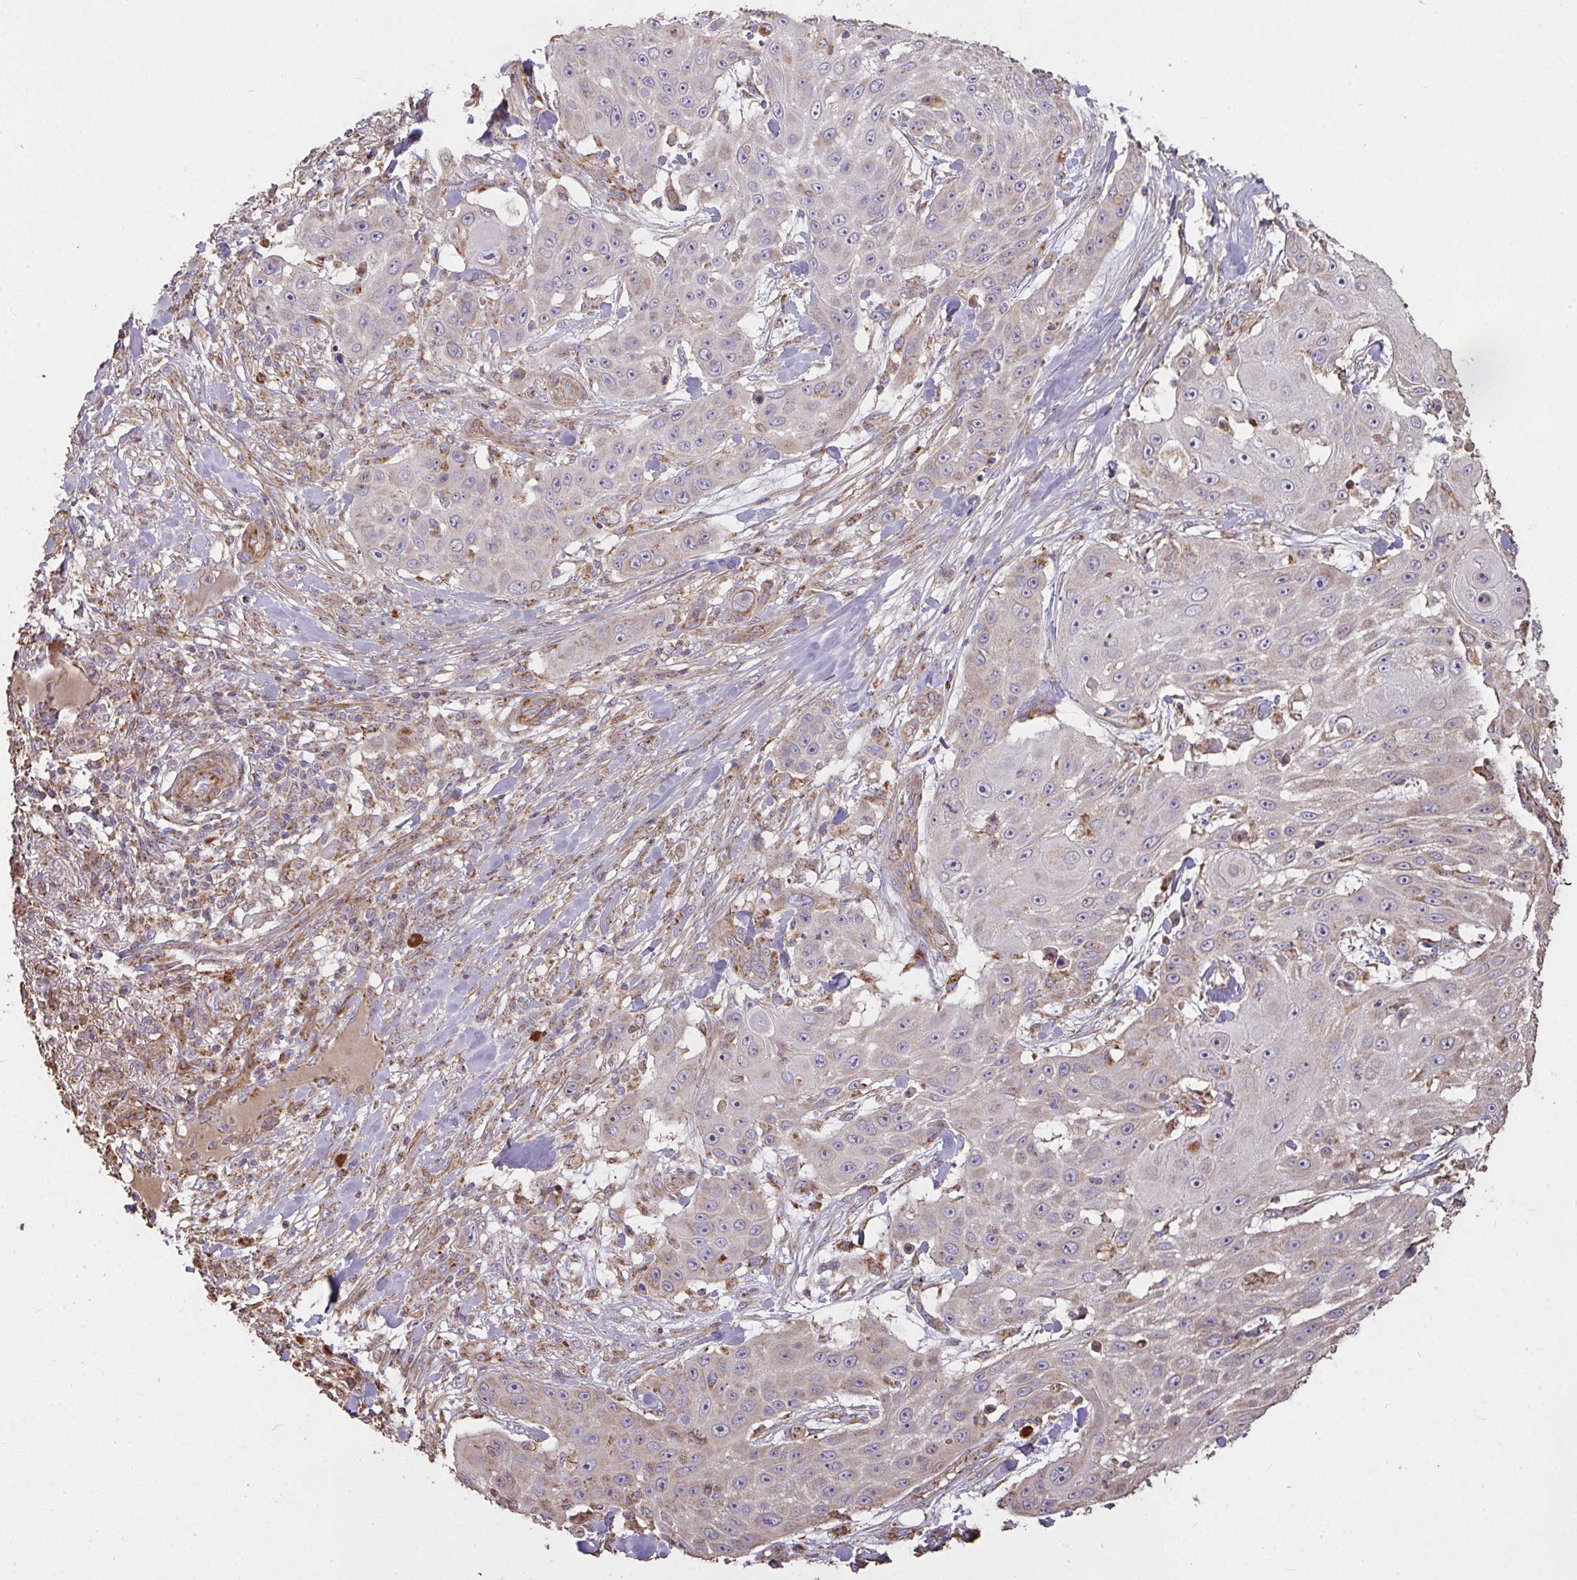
{"staining": {"intensity": "weak", "quantity": "25%-75%", "location": "cytoplasmic/membranous"}, "tissue": "skin cancer", "cell_type": "Tumor cells", "image_type": "cancer", "snomed": [{"axis": "morphology", "description": "Squamous cell carcinoma, NOS"}, {"axis": "topography", "description": "Skin"}], "caption": "The immunohistochemical stain highlights weak cytoplasmic/membranous positivity in tumor cells of skin cancer tissue. The staining was performed using DAB to visualize the protein expression in brown, while the nuclei were stained in blue with hematoxylin (Magnification: 20x).", "gene": "FCER1A", "patient": {"sex": "female", "age": 86}}